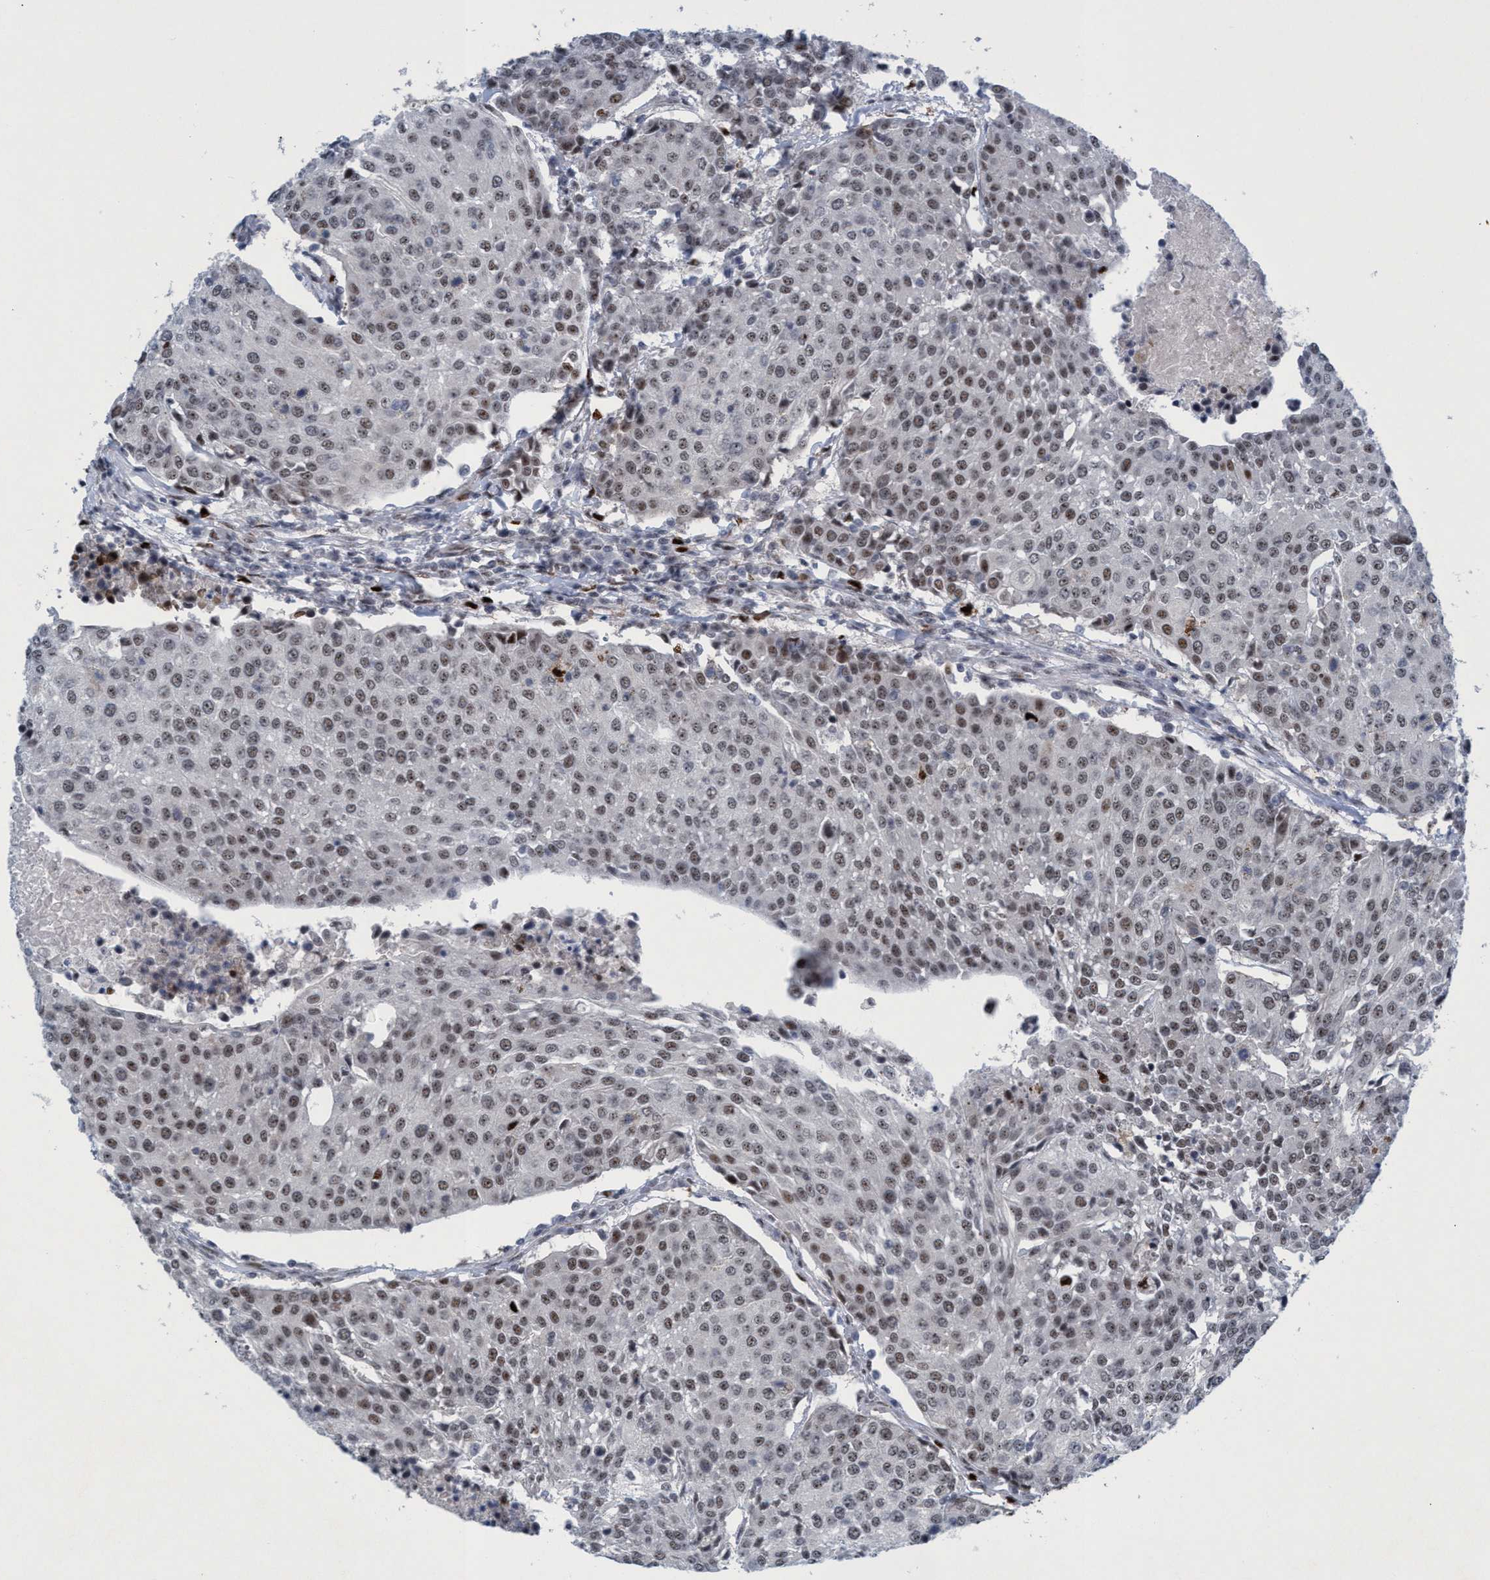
{"staining": {"intensity": "weak", "quantity": ">75%", "location": "nuclear"}, "tissue": "urothelial cancer", "cell_type": "Tumor cells", "image_type": "cancer", "snomed": [{"axis": "morphology", "description": "Urothelial carcinoma, High grade"}, {"axis": "topography", "description": "Urinary bladder"}], "caption": "The histopathology image demonstrates staining of urothelial cancer, revealing weak nuclear protein staining (brown color) within tumor cells. (IHC, brightfield microscopy, high magnification).", "gene": "CWC27", "patient": {"sex": "female", "age": 85}}